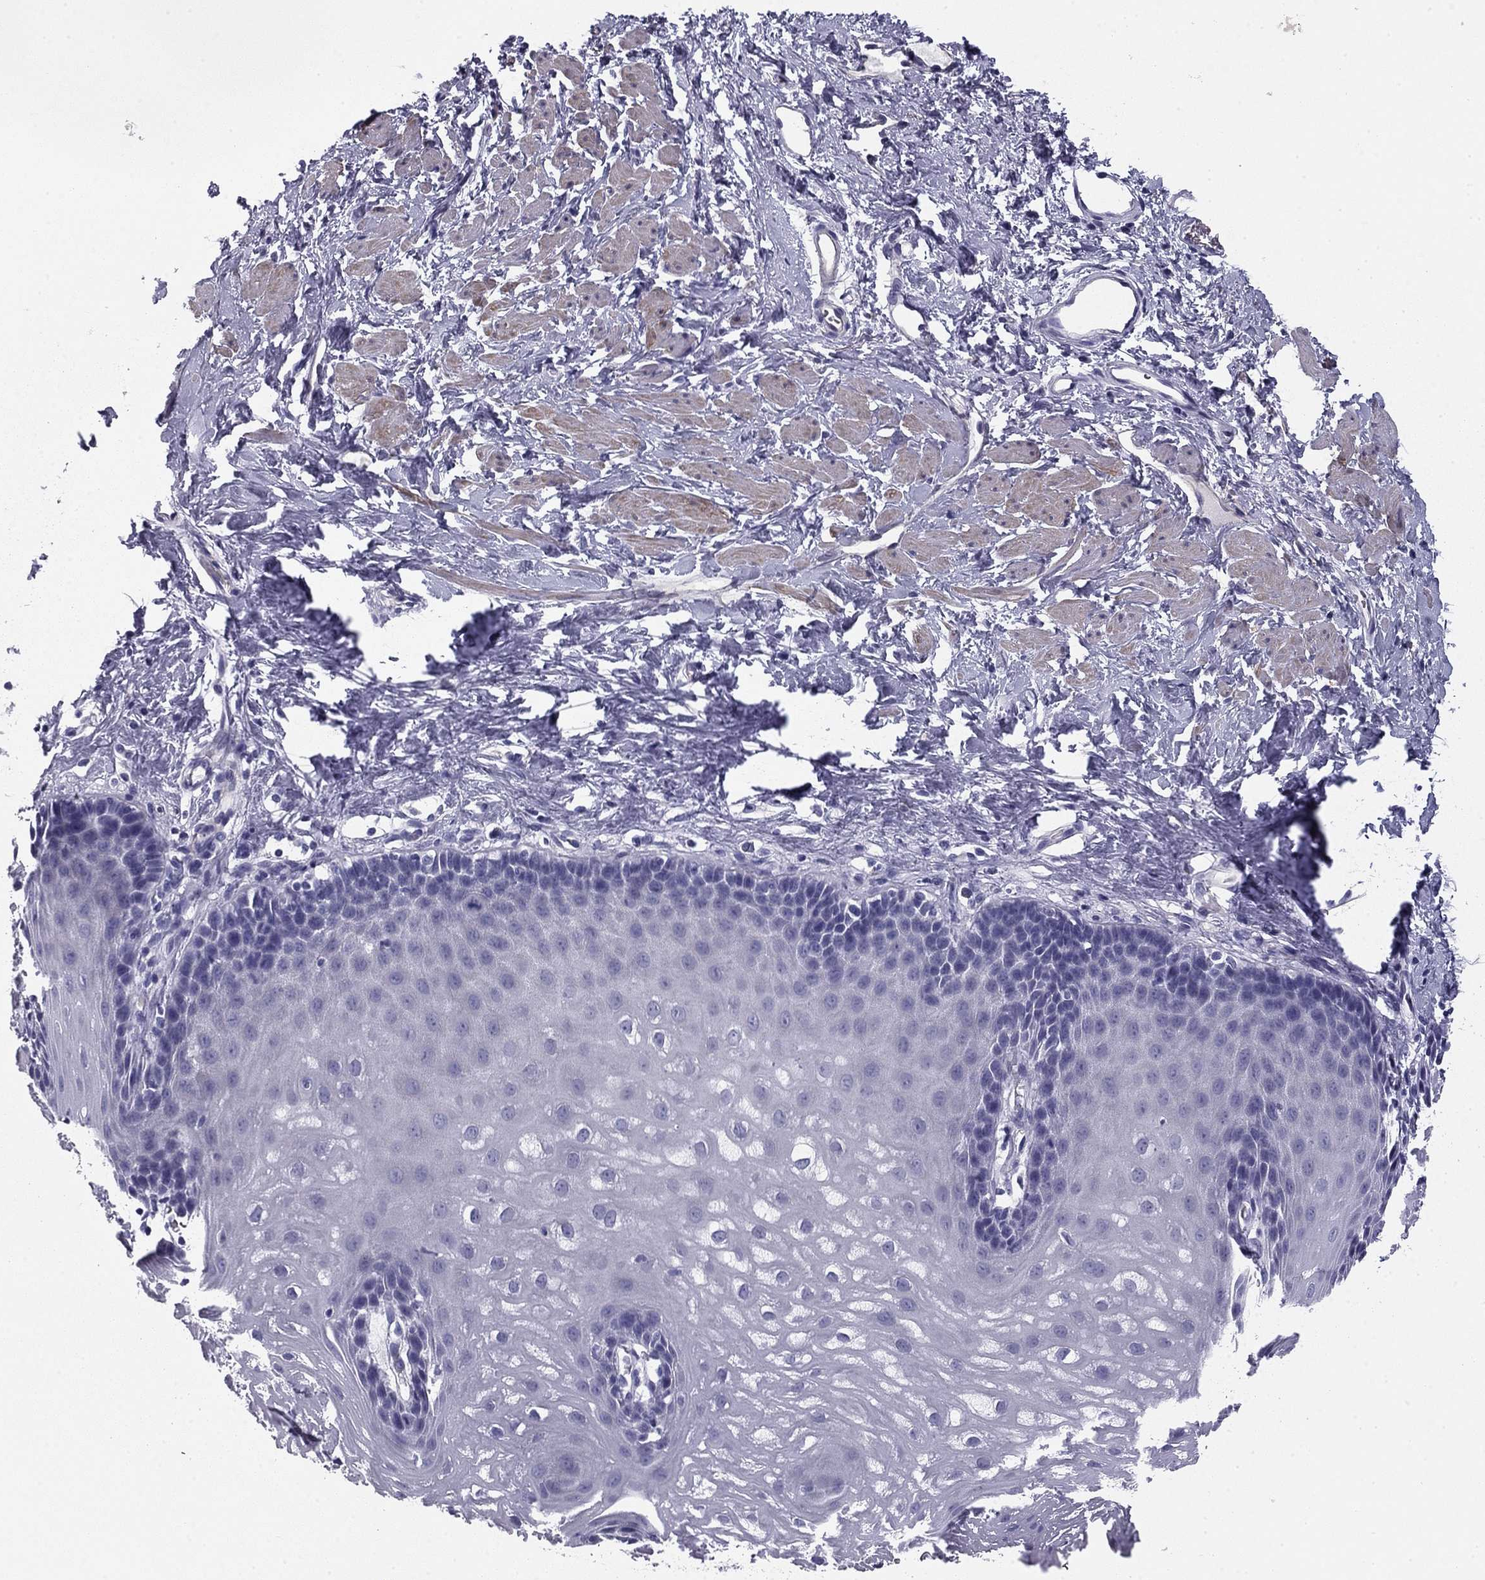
{"staining": {"intensity": "negative", "quantity": "none", "location": "none"}, "tissue": "esophagus", "cell_type": "Squamous epithelial cells", "image_type": "normal", "snomed": [{"axis": "morphology", "description": "Normal tissue, NOS"}, {"axis": "topography", "description": "Esophagus"}], "caption": "A high-resolution histopathology image shows immunohistochemistry (IHC) staining of benign esophagus, which shows no significant expression in squamous epithelial cells.", "gene": "FLNC", "patient": {"sex": "male", "age": 64}}